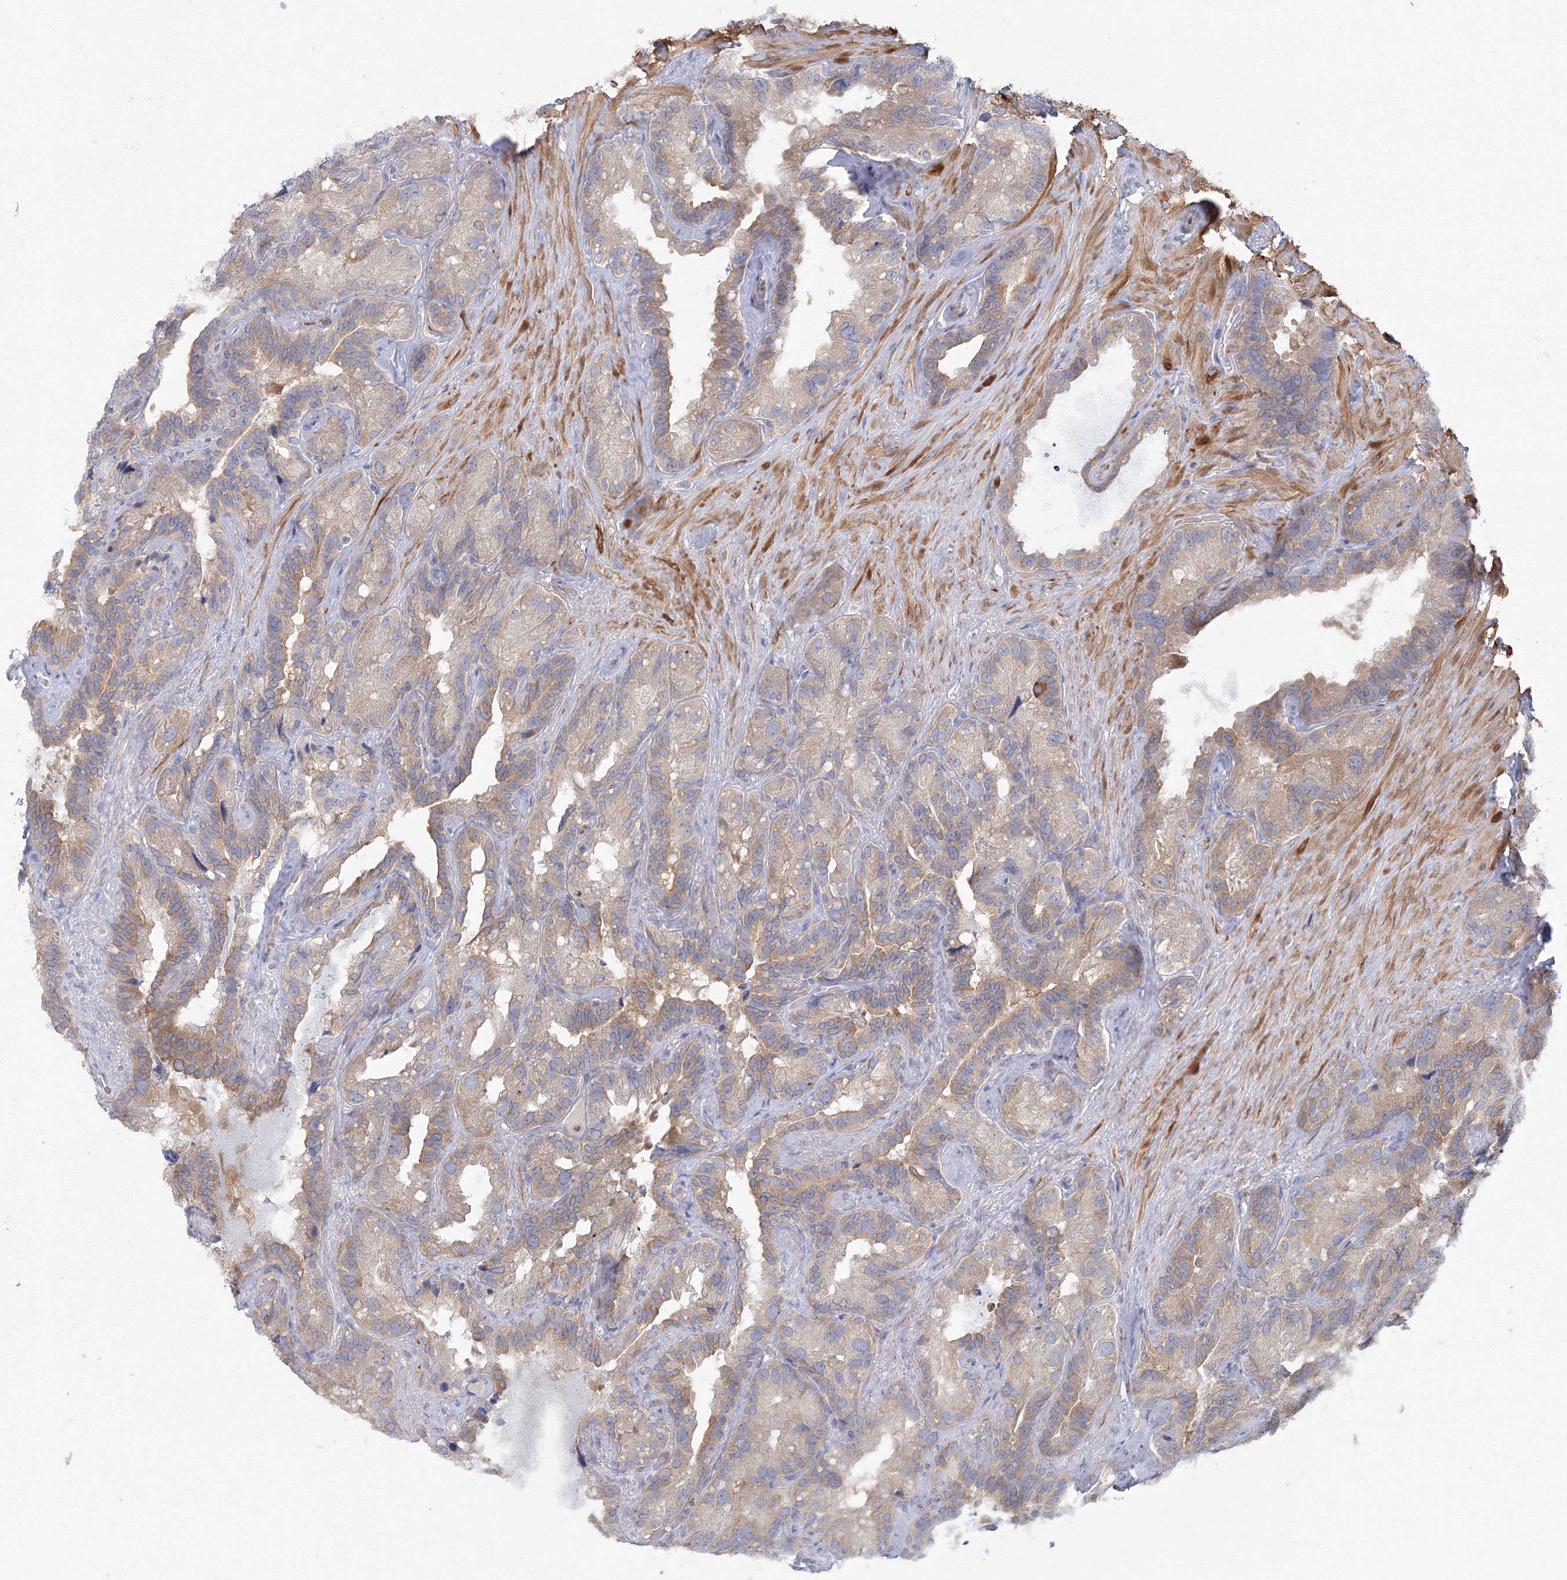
{"staining": {"intensity": "moderate", "quantity": "<25%", "location": "cytoplasmic/membranous"}, "tissue": "seminal vesicle", "cell_type": "Glandular cells", "image_type": "normal", "snomed": [{"axis": "morphology", "description": "Normal tissue, NOS"}, {"axis": "topography", "description": "Prostate"}, {"axis": "topography", "description": "Seminal veicle"}], "caption": "Immunohistochemical staining of benign seminal vesicle demonstrates low levels of moderate cytoplasmic/membranous positivity in about <25% of glandular cells.", "gene": "TACC2", "patient": {"sex": "male", "age": 68}}